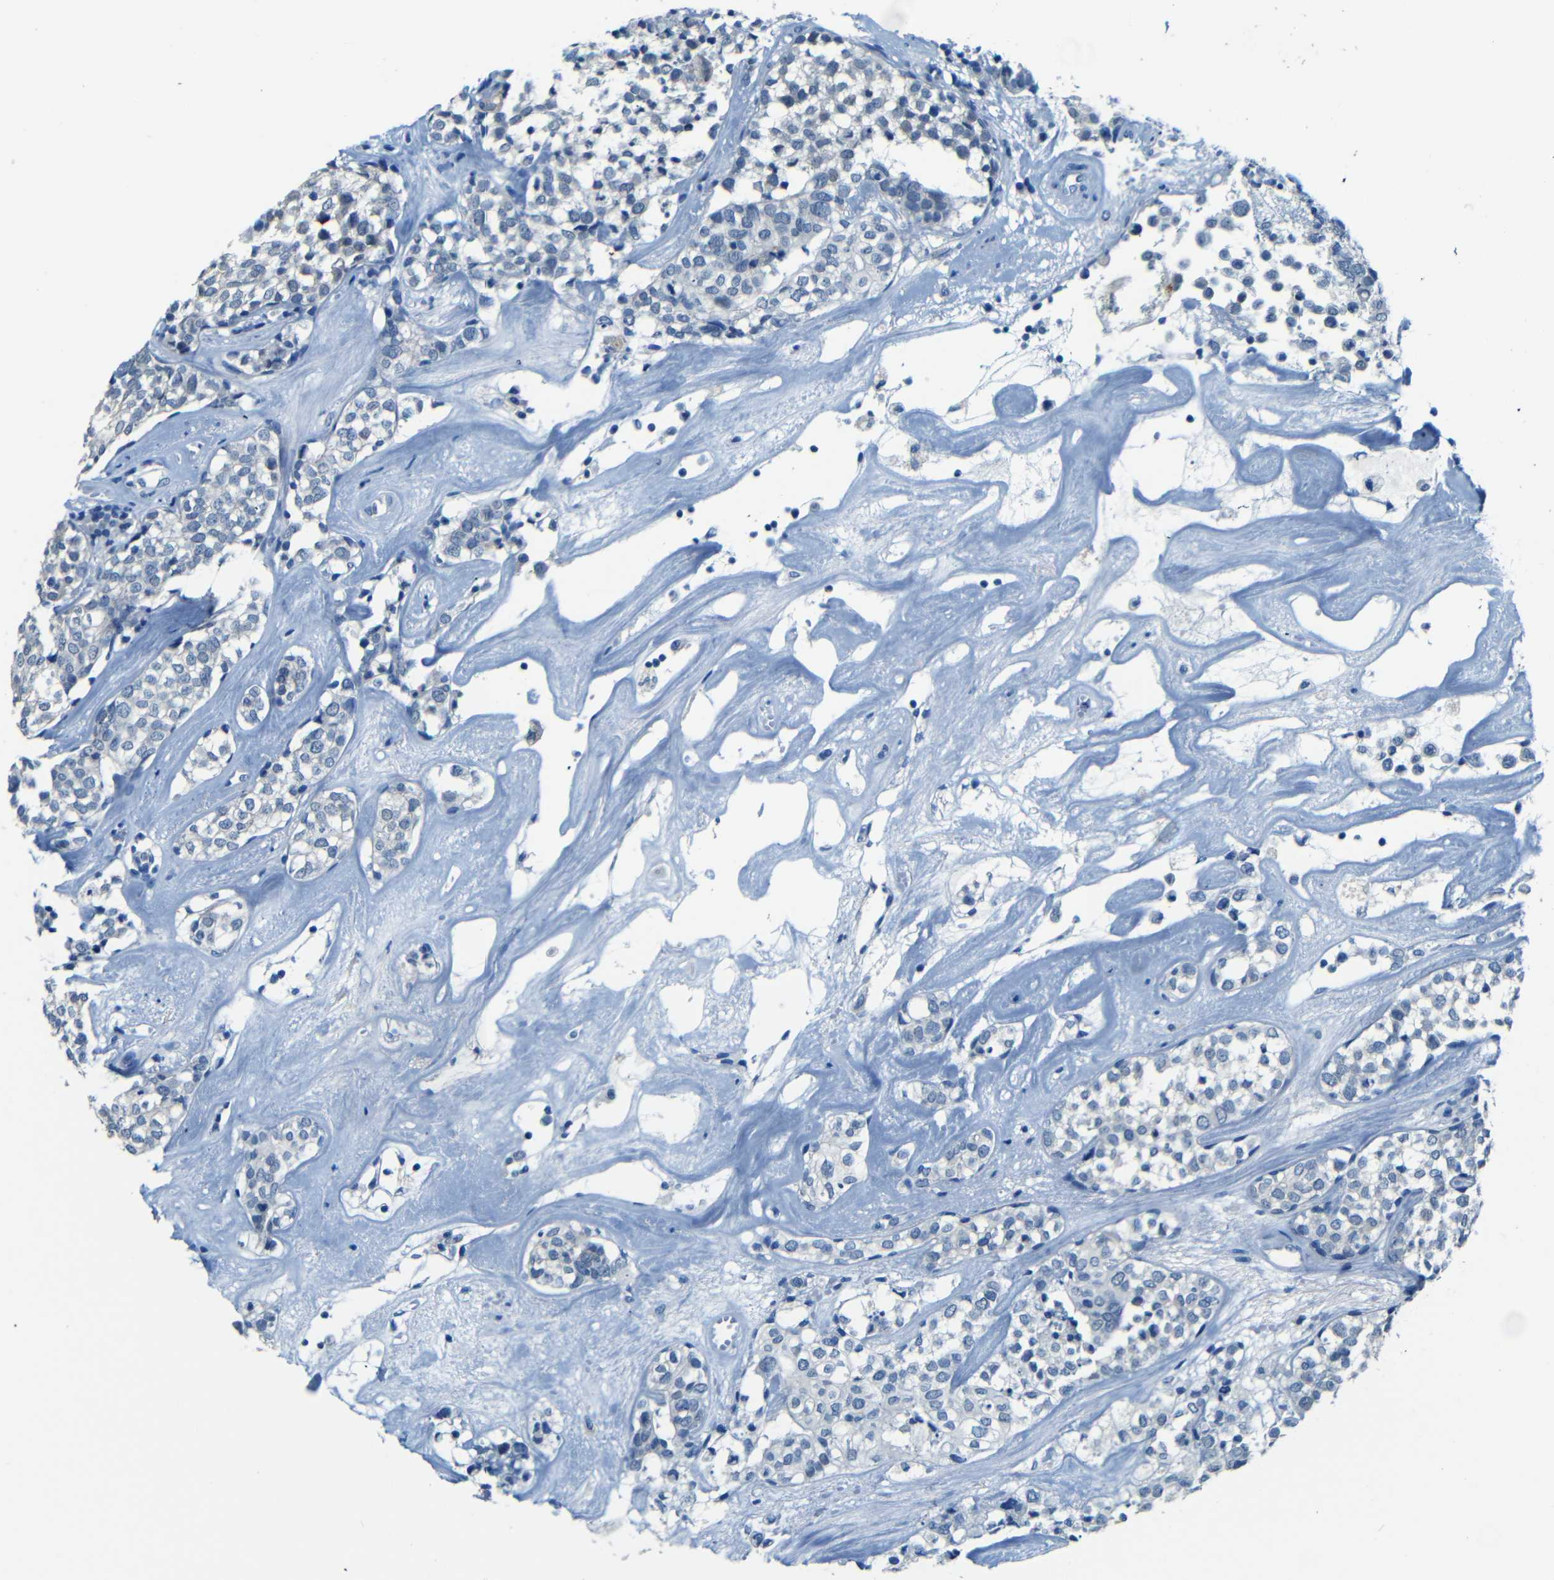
{"staining": {"intensity": "negative", "quantity": "none", "location": "none"}, "tissue": "head and neck cancer", "cell_type": "Tumor cells", "image_type": "cancer", "snomed": [{"axis": "morphology", "description": "Adenocarcinoma, NOS"}, {"axis": "topography", "description": "Salivary gland"}, {"axis": "topography", "description": "Head-Neck"}], "caption": "The immunohistochemistry photomicrograph has no significant positivity in tumor cells of head and neck adenocarcinoma tissue.", "gene": "ZMAT1", "patient": {"sex": "female", "age": 65}}